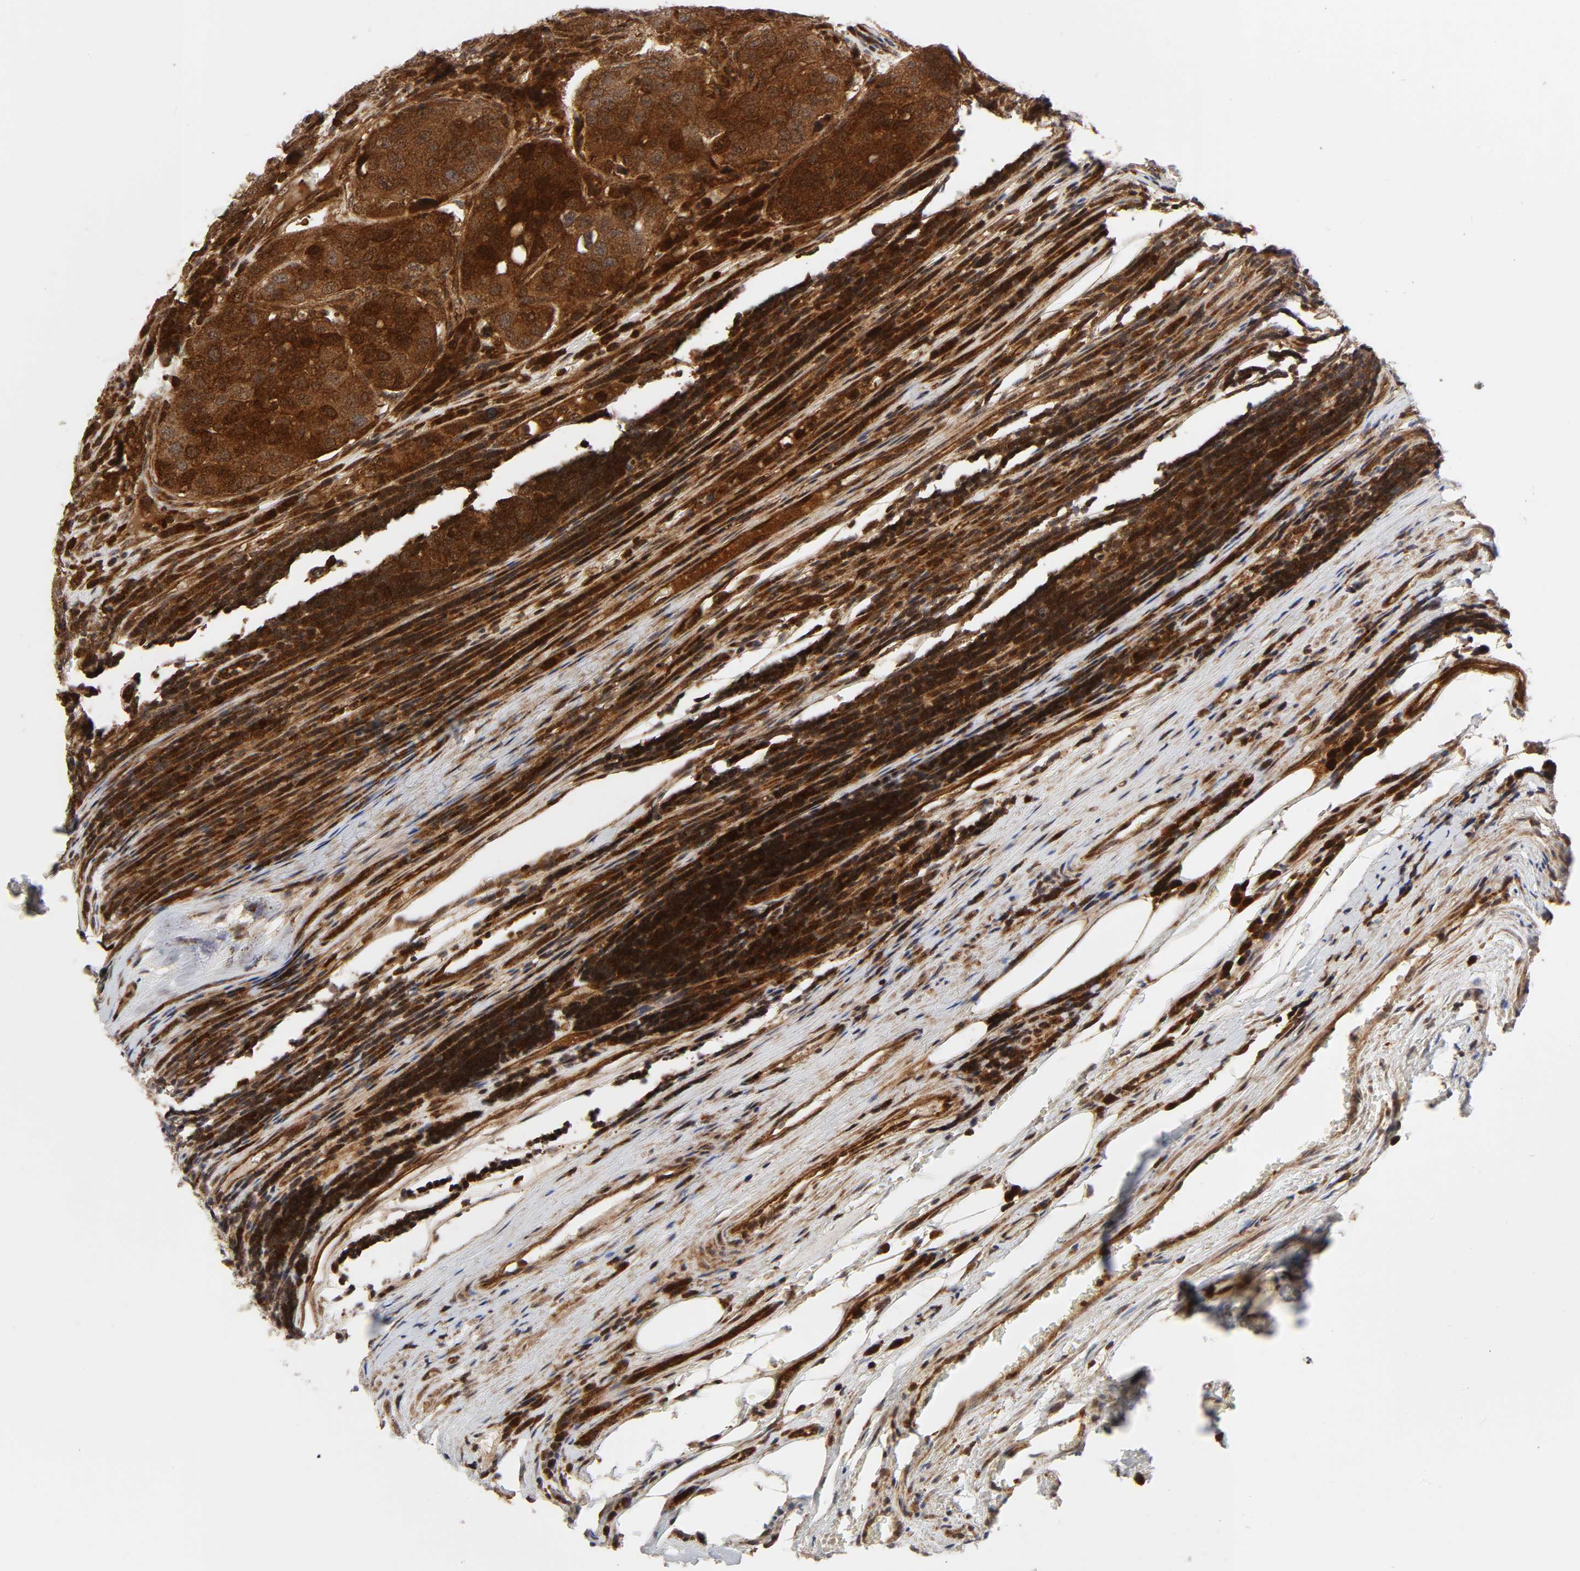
{"staining": {"intensity": "strong", "quantity": ">75%", "location": "cytoplasmic/membranous,nuclear"}, "tissue": "urothelial cancer", "cell_type": "Tumor cells", "image_type": "cancer", "snomed": [{"axis": "morphology", "description": "Urothelial carcinoma, High grade"}, {"axis": "topography", "description": "Lymph node"}, {"axis": "topography", "description": "Urinary bladder"}], "caption": "Immunohistochemistry of human high-grade urothelial carcinoma shows high levels of strong cytoplasmic/membranous and nuclear positivity in about >75% of tumor cells.", "gene": "CASP9", "patient": {"sex": "male", "age": 51}}